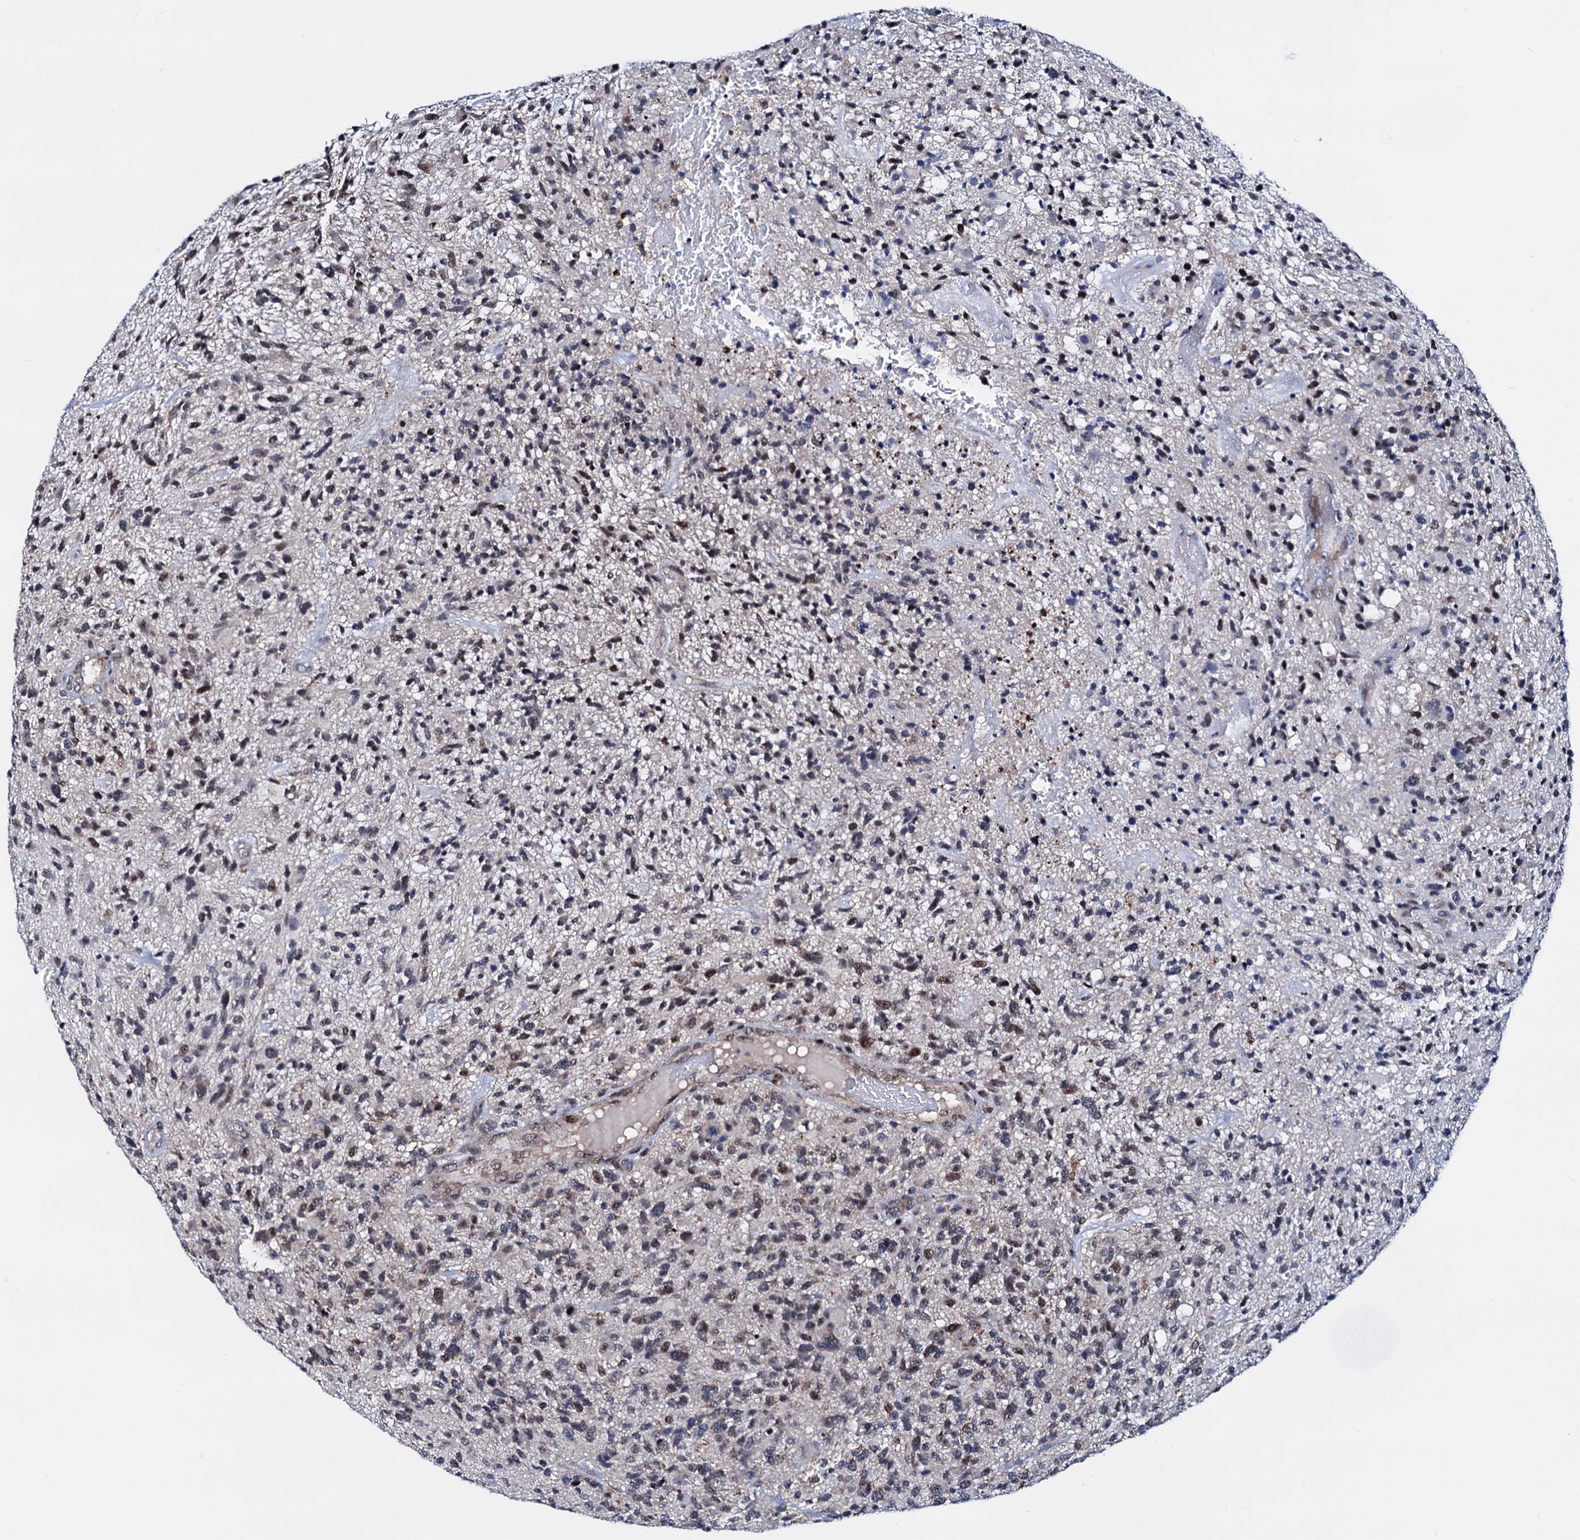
{"staining": {"intensity": "weak", "quantity": "25%-75%", "location": "nuclear"}, "tissue": "glioma", "cell_type": "Tumor cells", "image_type": "cancer", "snomed": [{"axis": "morphology", "description": "Glioma, malignant, High grade"}, {"axis": "topography", "description": "Brain"}], "caption": "Glioma stained with DAB immunohistochemistry demonstrates low levels of weak nuclear positivity in about 25%-75% of tumor cells.", "gene": "COA4", "patient": {"sex": "male", "age": 47}}